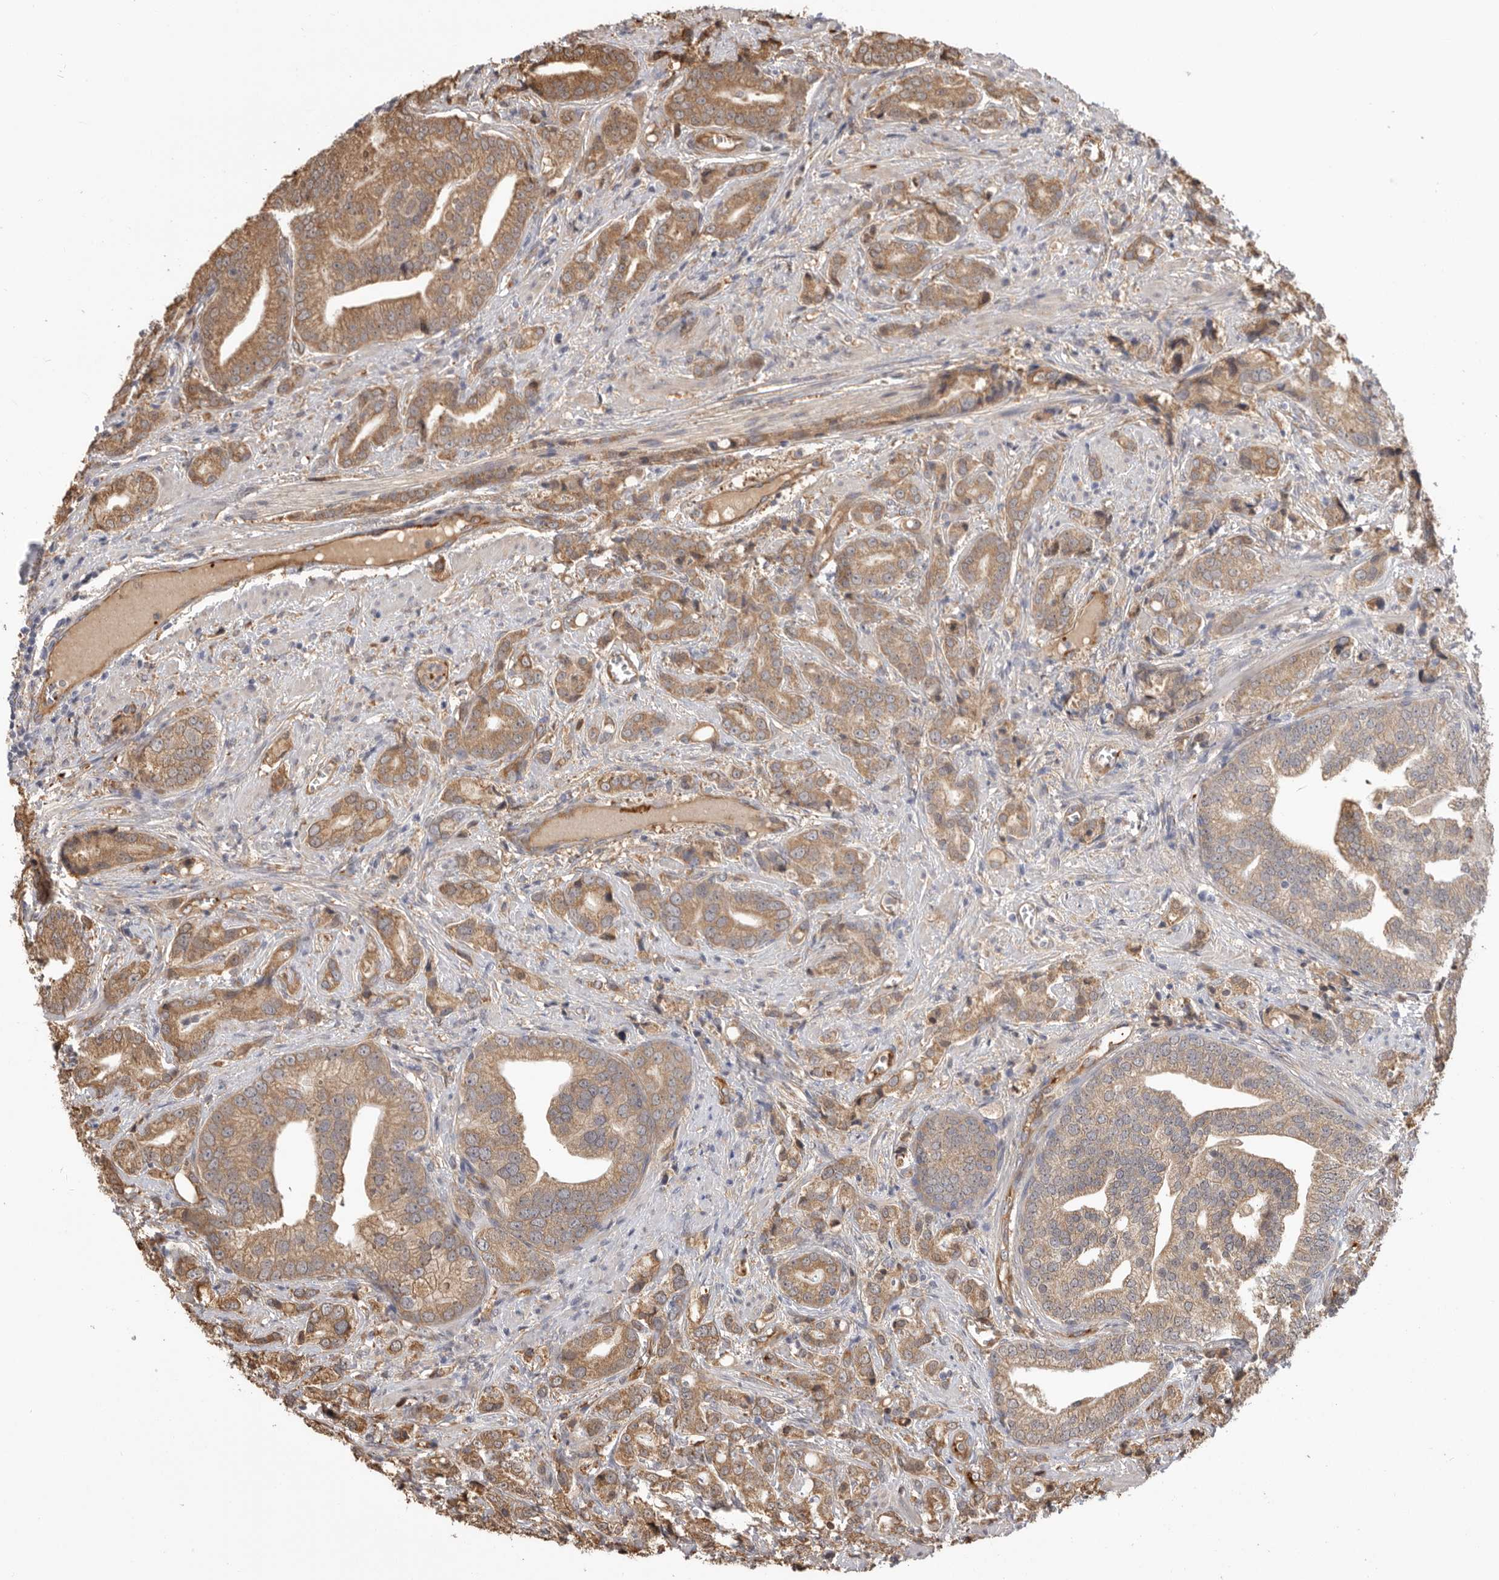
{"staining": {"intensity": "moderate", "quantity": ">75%", "location": "cytoplasmic/membranous"}, "tissue": "prostate cancer", "cell_type": "Tumor cells", "image_type": "cancer", "snomed": [{"axis": "morphology", "description": "Adenocarcinoma, High grade"}, {"axis": "topography", "description": "Prostate"}], "caption": "A histopathology image showing moderate cytoplasmic/membranous positivity in approximately >75% of tumor cells in prostate cancer (high-grade adenocarcinoma), as visualized by brown immunohistochemical staining.", "gene": "CDC42BPB", "patient": {"sex": "male", "age": 57}}